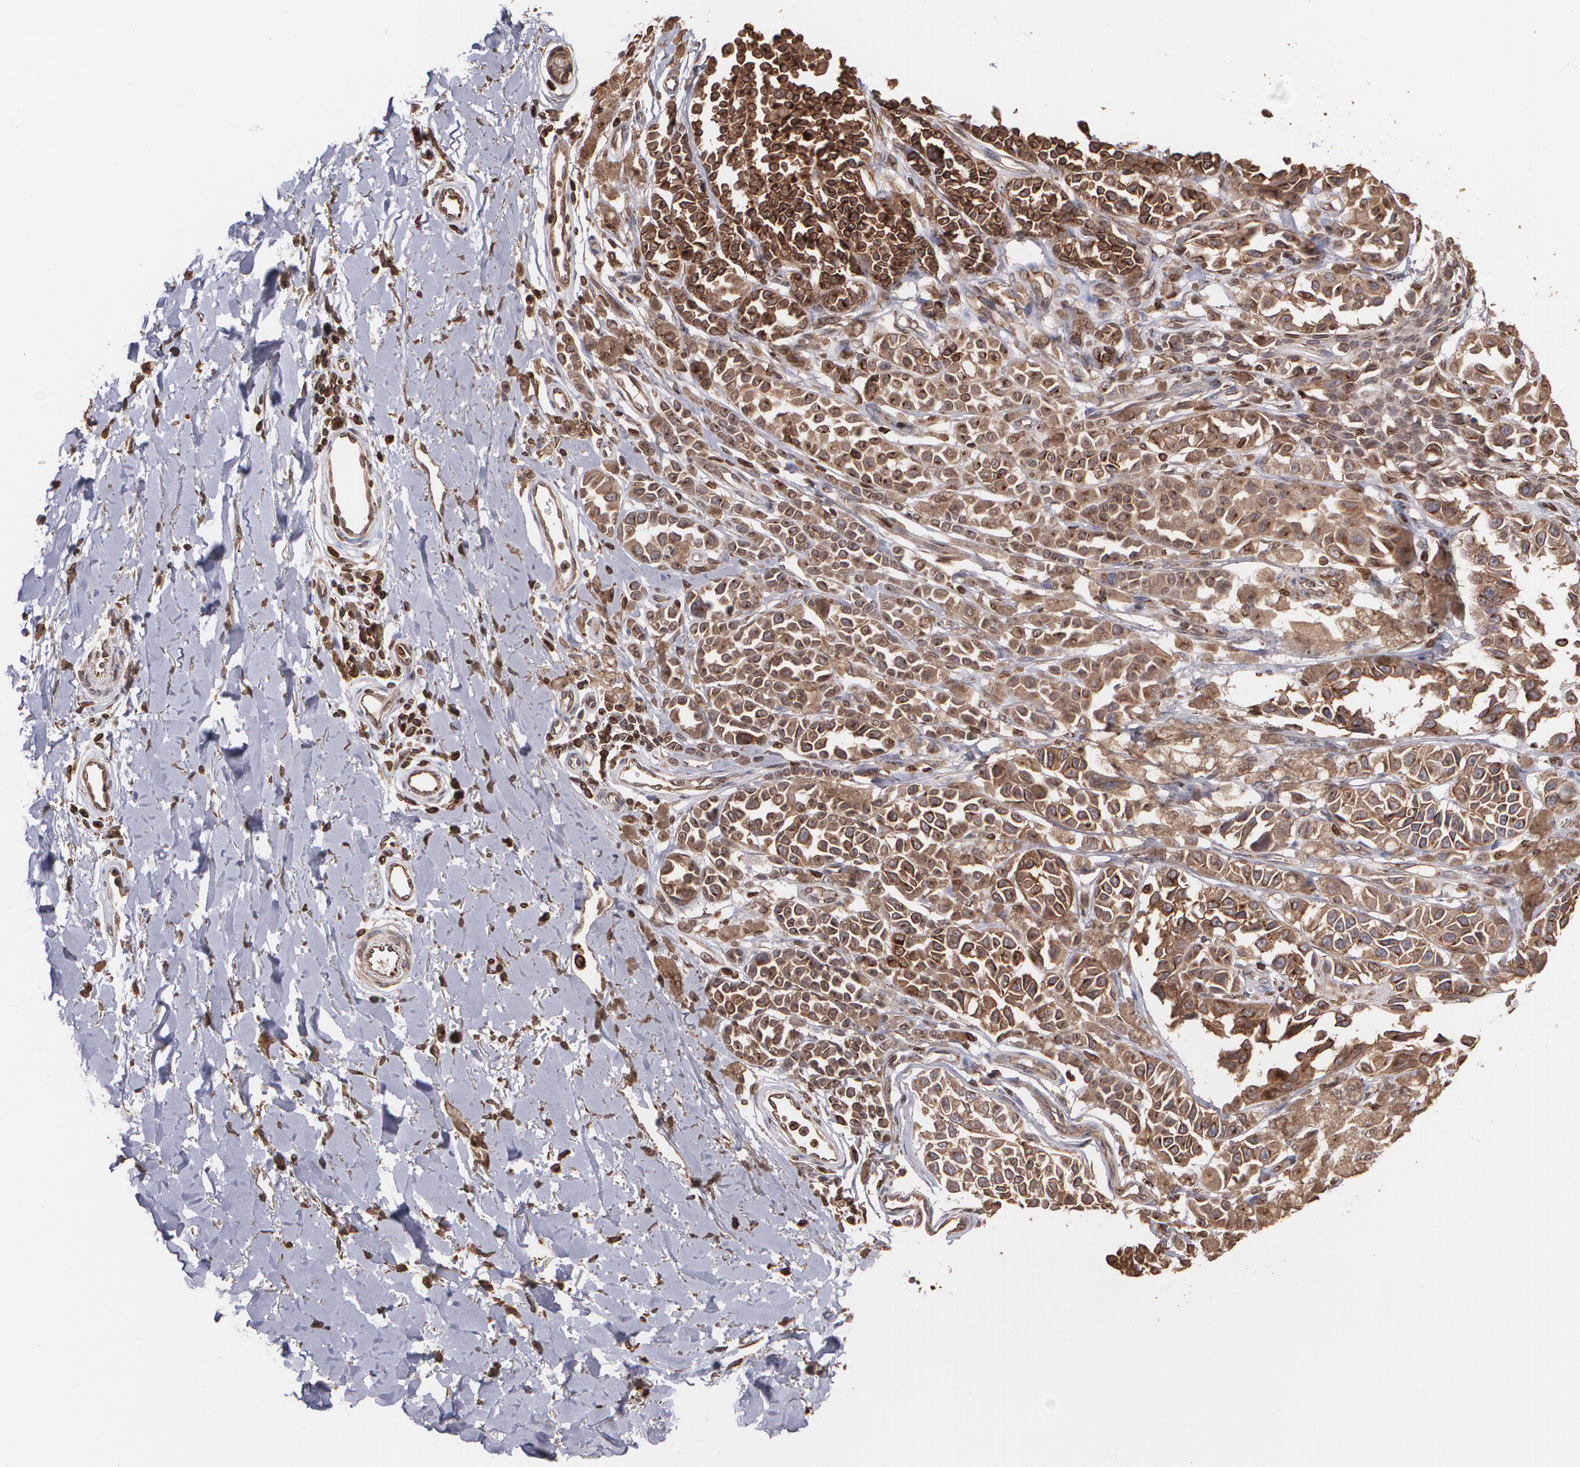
{"staining": {"intensity": "moderate", "quantity": ">75%", "location": "cytoplasmic/membranous"}, "tissue": "melanoma", "cell_type": "Tumor cells", "image_type": "cancer", "snomed": [{"axis": "morphology", "description": "Malignant melanoma, NOS"}, {"axis": "topography", "description": "Skin"}], "caption": "Malignant melanoma was stained to show a protein in brown. There is medium levels of moderate cytoplasmic/membranous positivity in approximately >75% of tumor cells.", "gene": "TRIP11", "patient": {"sex": "female", "age": 38}}